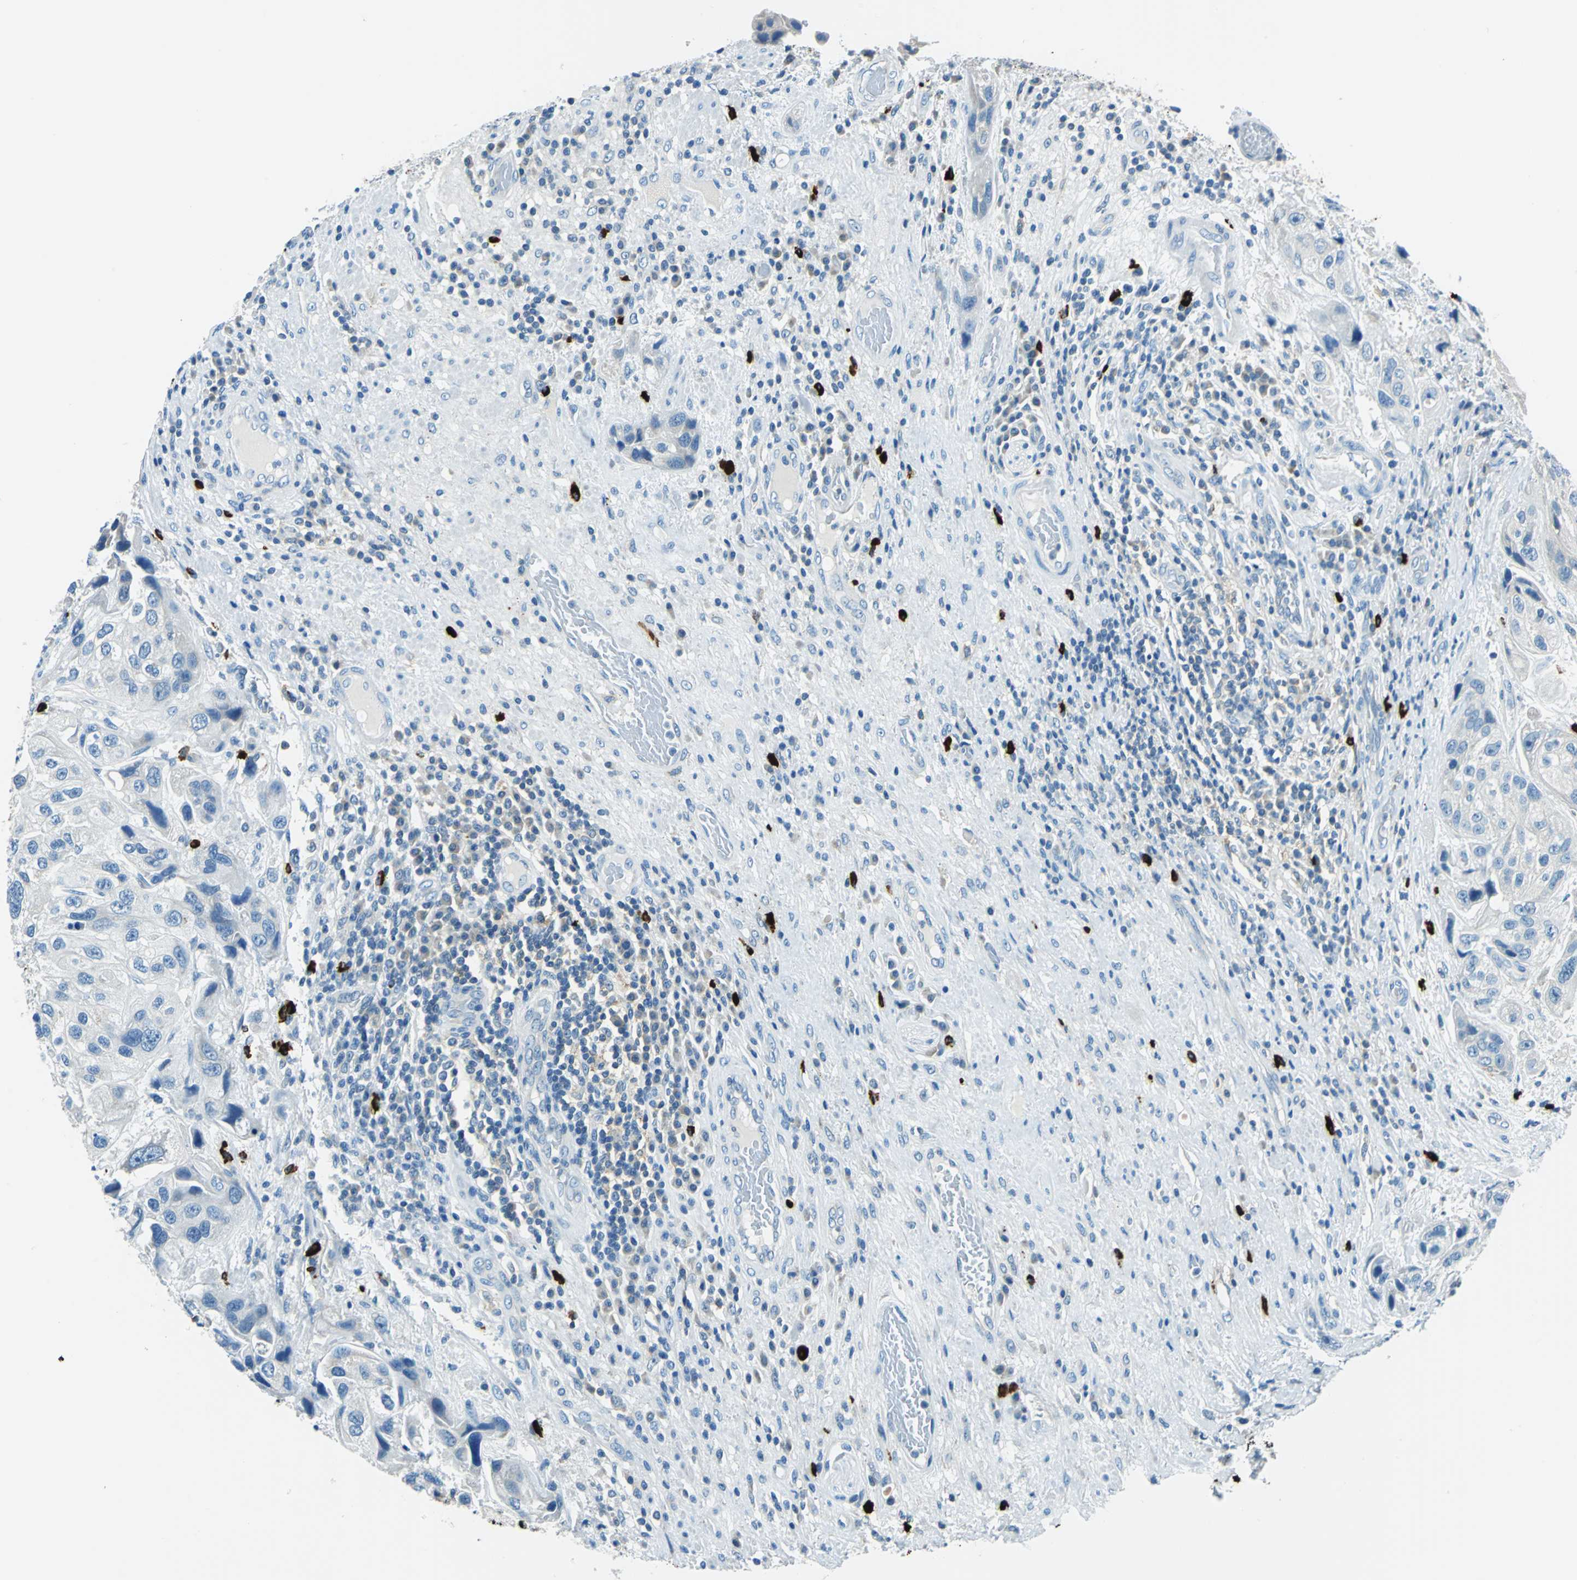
{"staining": {"intensity": "negative", "quantity": "none", "location": "none"}, "tissue": "urothelial cancer", "cell_type": "Tumor cells", "image_type": "cancer", "snomed": [{"axis": "morphology", "description": "Urothelial carcinoma, High grade"}, {"axis": "topography", "description": "Urinary bladder"}], "caption": "DAB (3,3'-diaminobenzidine) immunohistochemical staining of human high-grade urothelial carcinoma demonstrates no significant positivity in tumor cells. Brightfield microscopy of immunohistochemistry stained with DAB (3,3'-diaminobenzidine) (brown) and hematoxylin (blue), captured at high magnification.", "gene": "CPA3", "patient": {"sex": "female", "age": 64}}